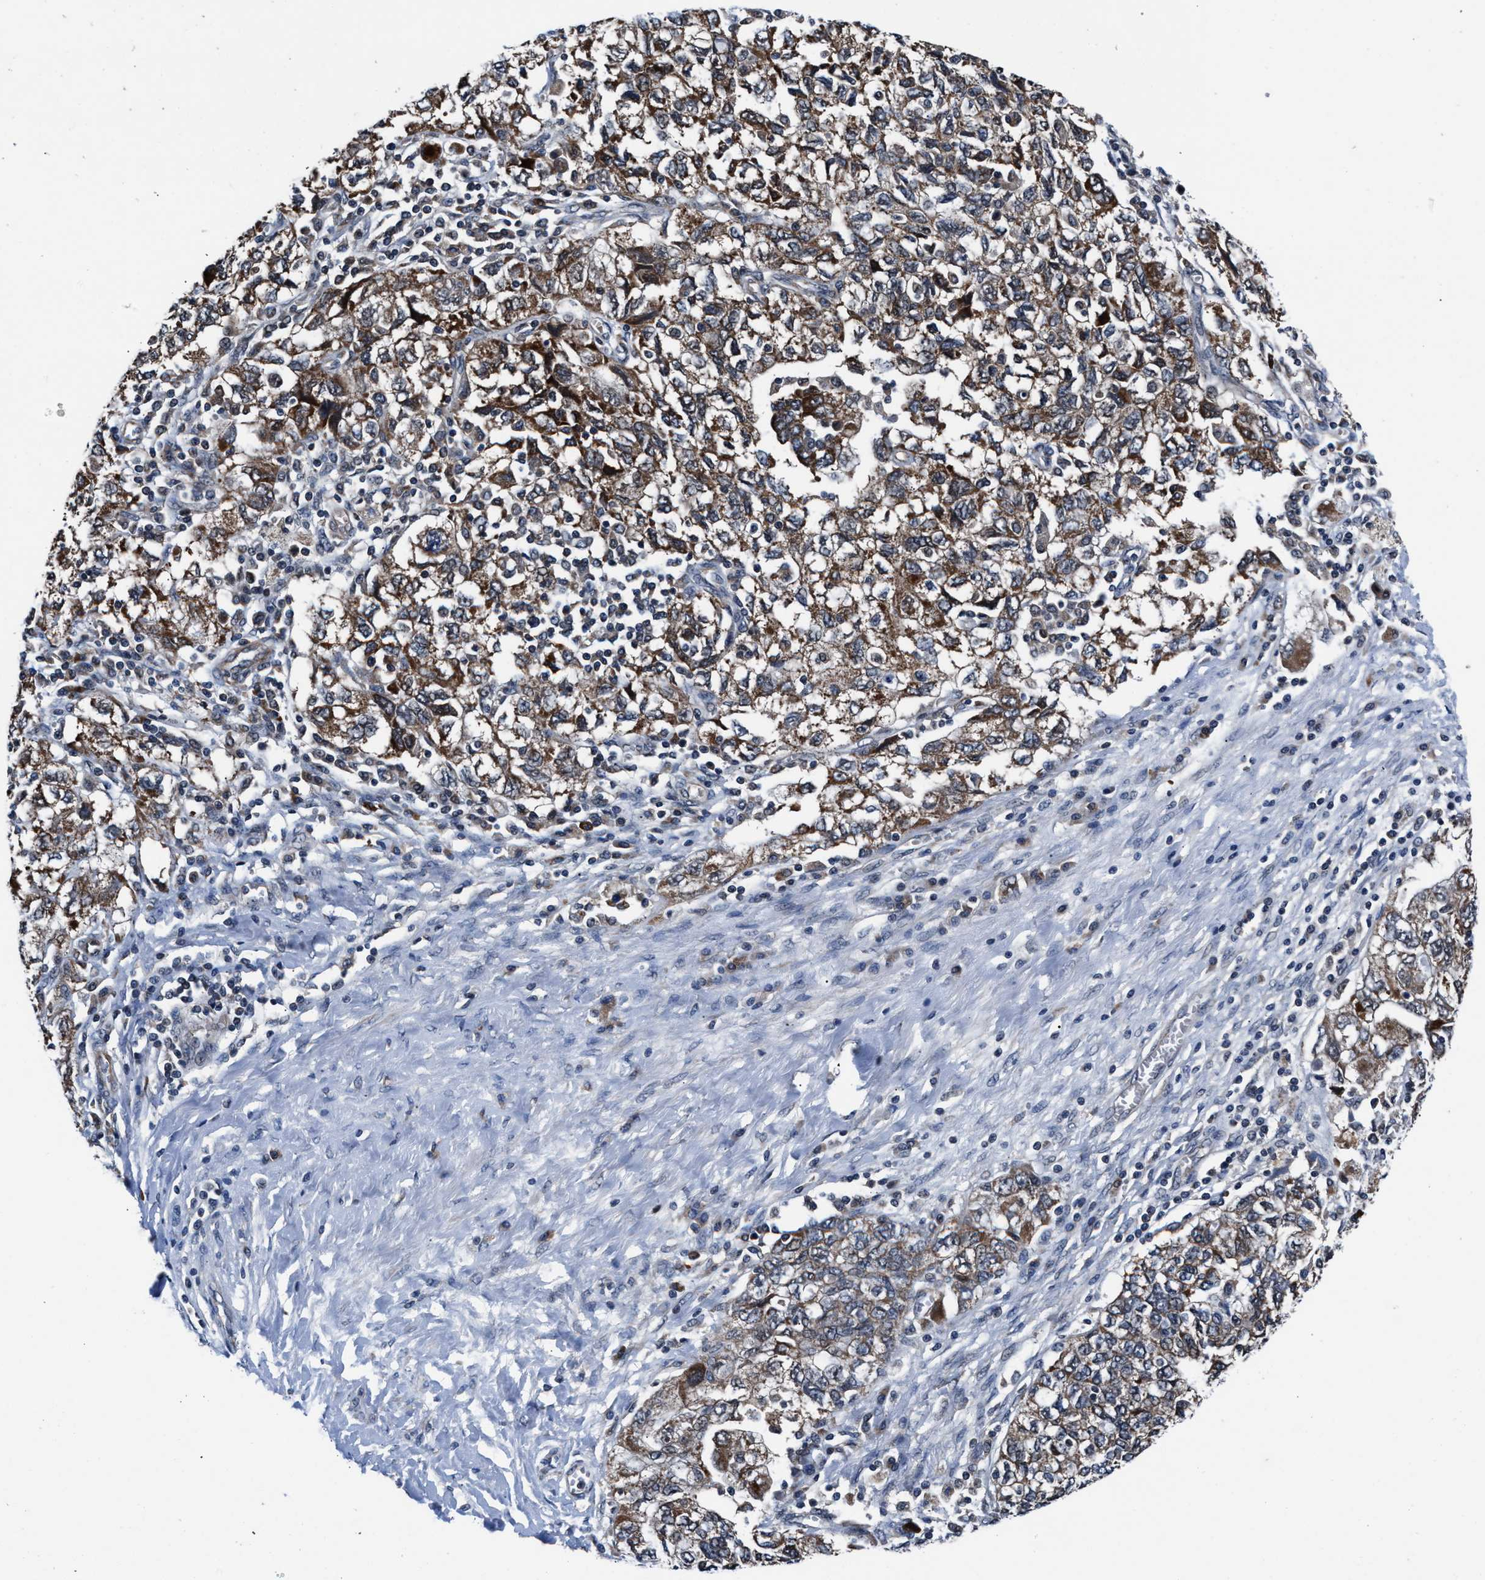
{"staining": {"intensity": "moderate", "quantity": ">75%", "location": "cytoplasmic/membranous"}, "tissue": "ovarian cancer", "cell_type": "Tumor cells", "image_type": "cancer", "snomed": [{"axis": "morphology", "description": "Carcinoma, NOS"}, {"axis": "morphology", "description": "Cystadenocarcinoma, serous, NOS"}, {"axis": "topography", "description": "Ovary"}], "caption": "Immunohistochemical staining of ovarian cancer demonstrates medium levels of moderate cytoplasmic/membranous protein expression in about >75% of tumor cells.", "gene": "PRPSAP2", "patient": {"sex": "female", "age": 69}}